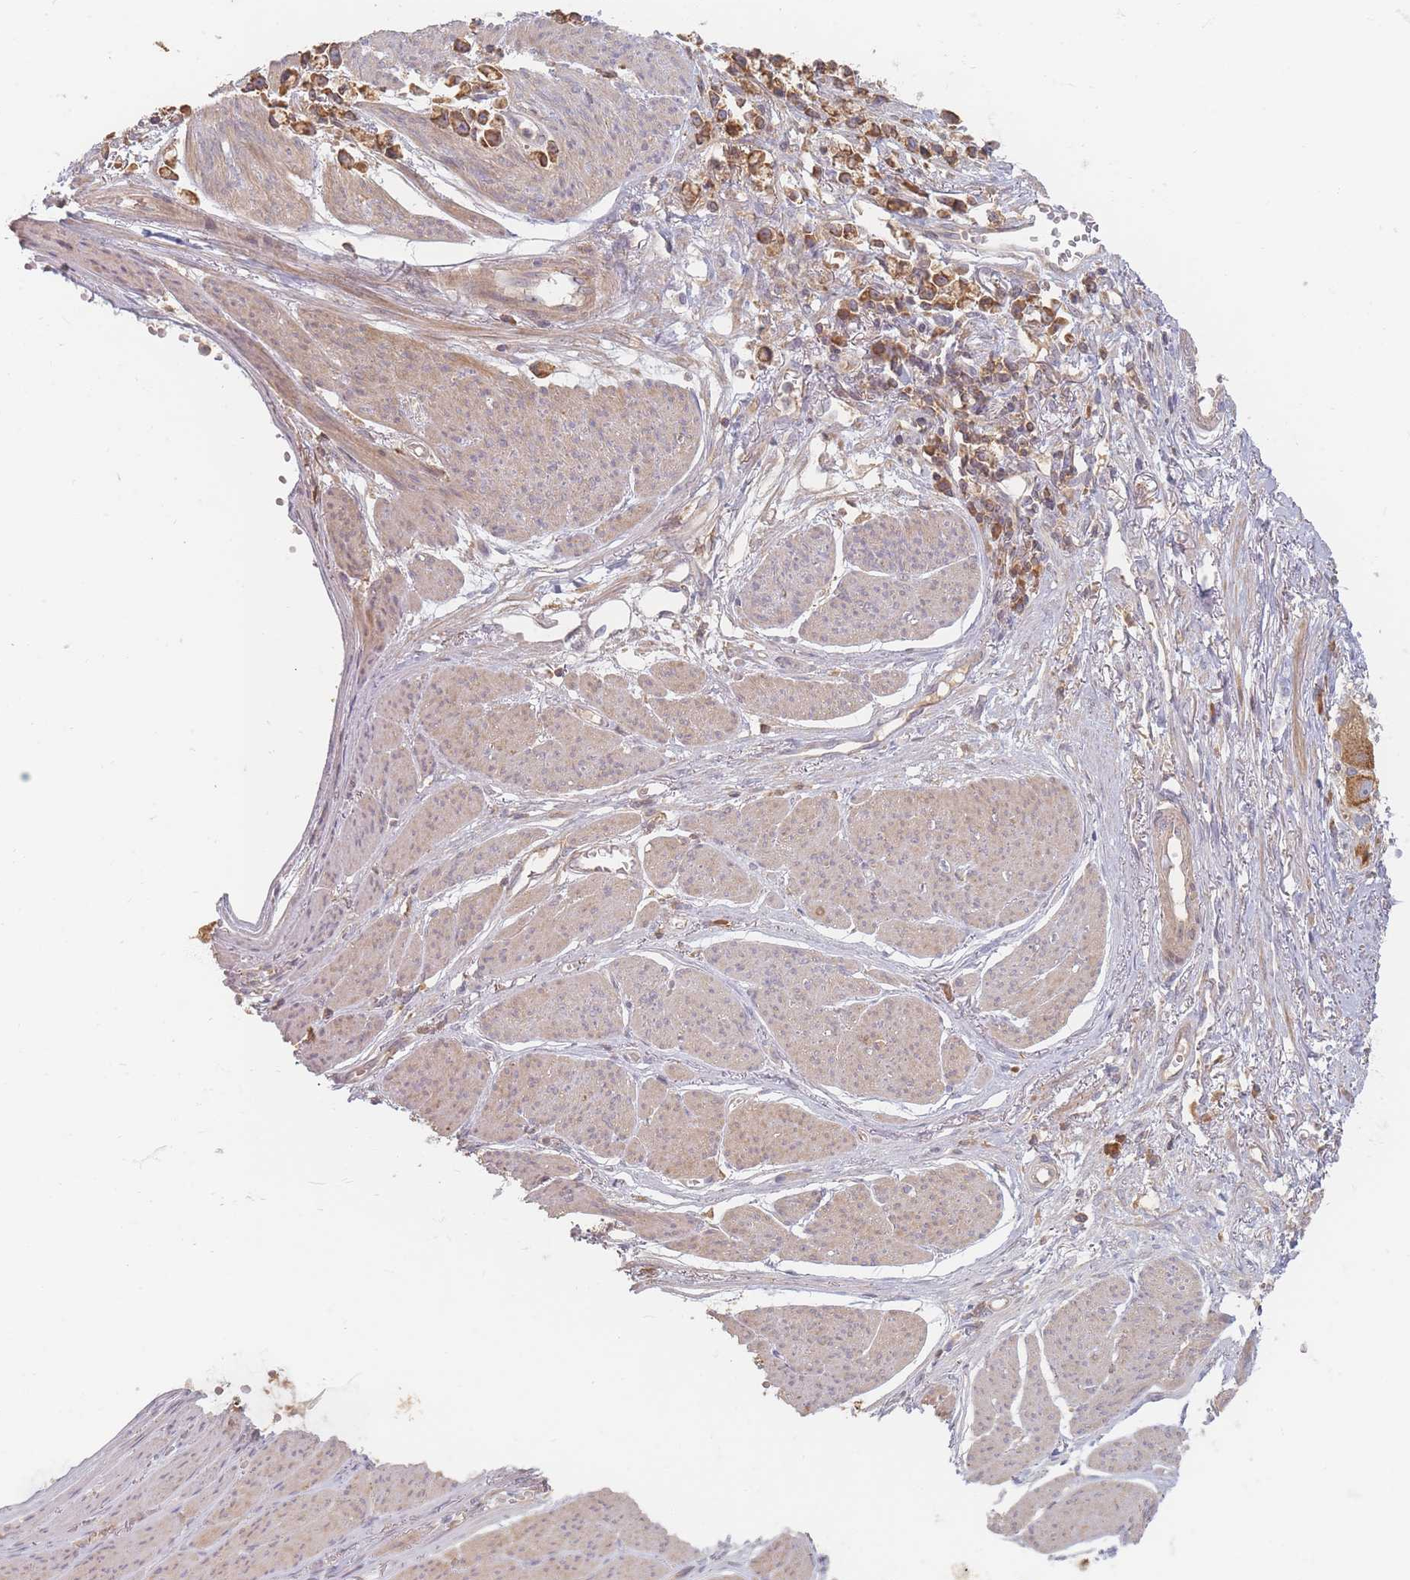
{"staining": {"intensity": "moderate", "quantity": ">75%", "location": "cytoplasmic/membranous"}, "tissue": "stomach cancer", "cell_type": "Tumor cells", "image_type": "cancer", "snomed": [{"axis": "morphology", "description": "Adenocarcinoma, NOS"}, {"axis": "topography", "description": "Stomach"}], "caption": "Immunohistochemical staining of stomach cancer (adenocarcinoma) demonstrates medium levels of moderate cytoplasmic/membranous staining in about >75% of tumor cells.", "gene": "SLC35F3", "patient": {"sex": "female", "age": 81}}